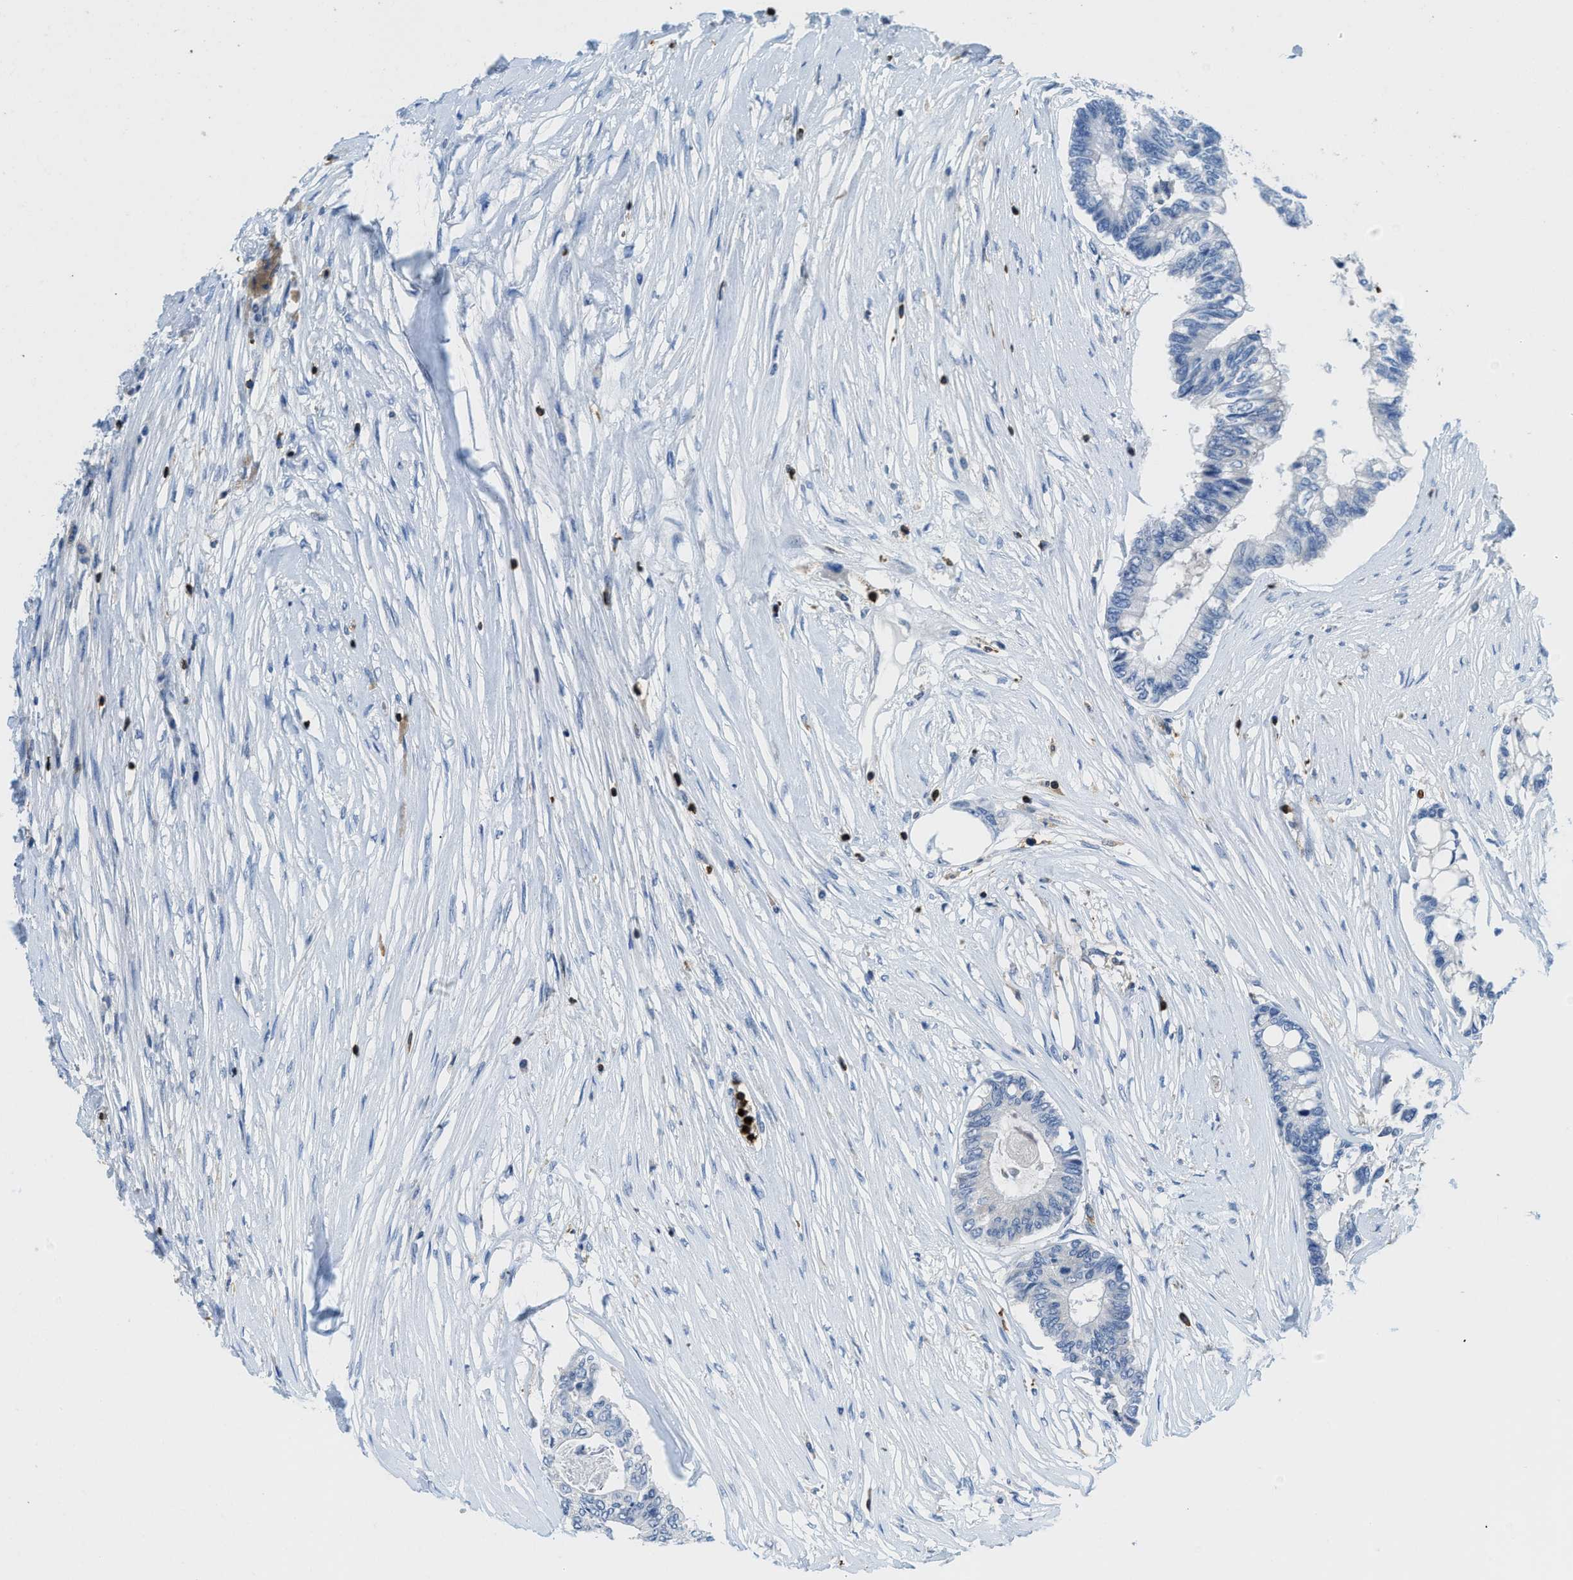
{"staining": {"intensity": "negative", "quantity": "none", "location": "none"}, "tissue": "colorectal cancer", "cell_type": "Tumor cells", "image_type": "cancer", "snomed": [{"axis": "morphology", "description": "Adenocarcinoma, NOS"}, {"axis": "topography", "description": "Rectum"}], "caption": "High power microscopy histopathology image of an IHC photomicrograph of colorectal adenocarcinoma, revealing no significant positivity in tumor cells.", "gene": "FAM151A", "patient": {"sex": "male", "age": 63}}